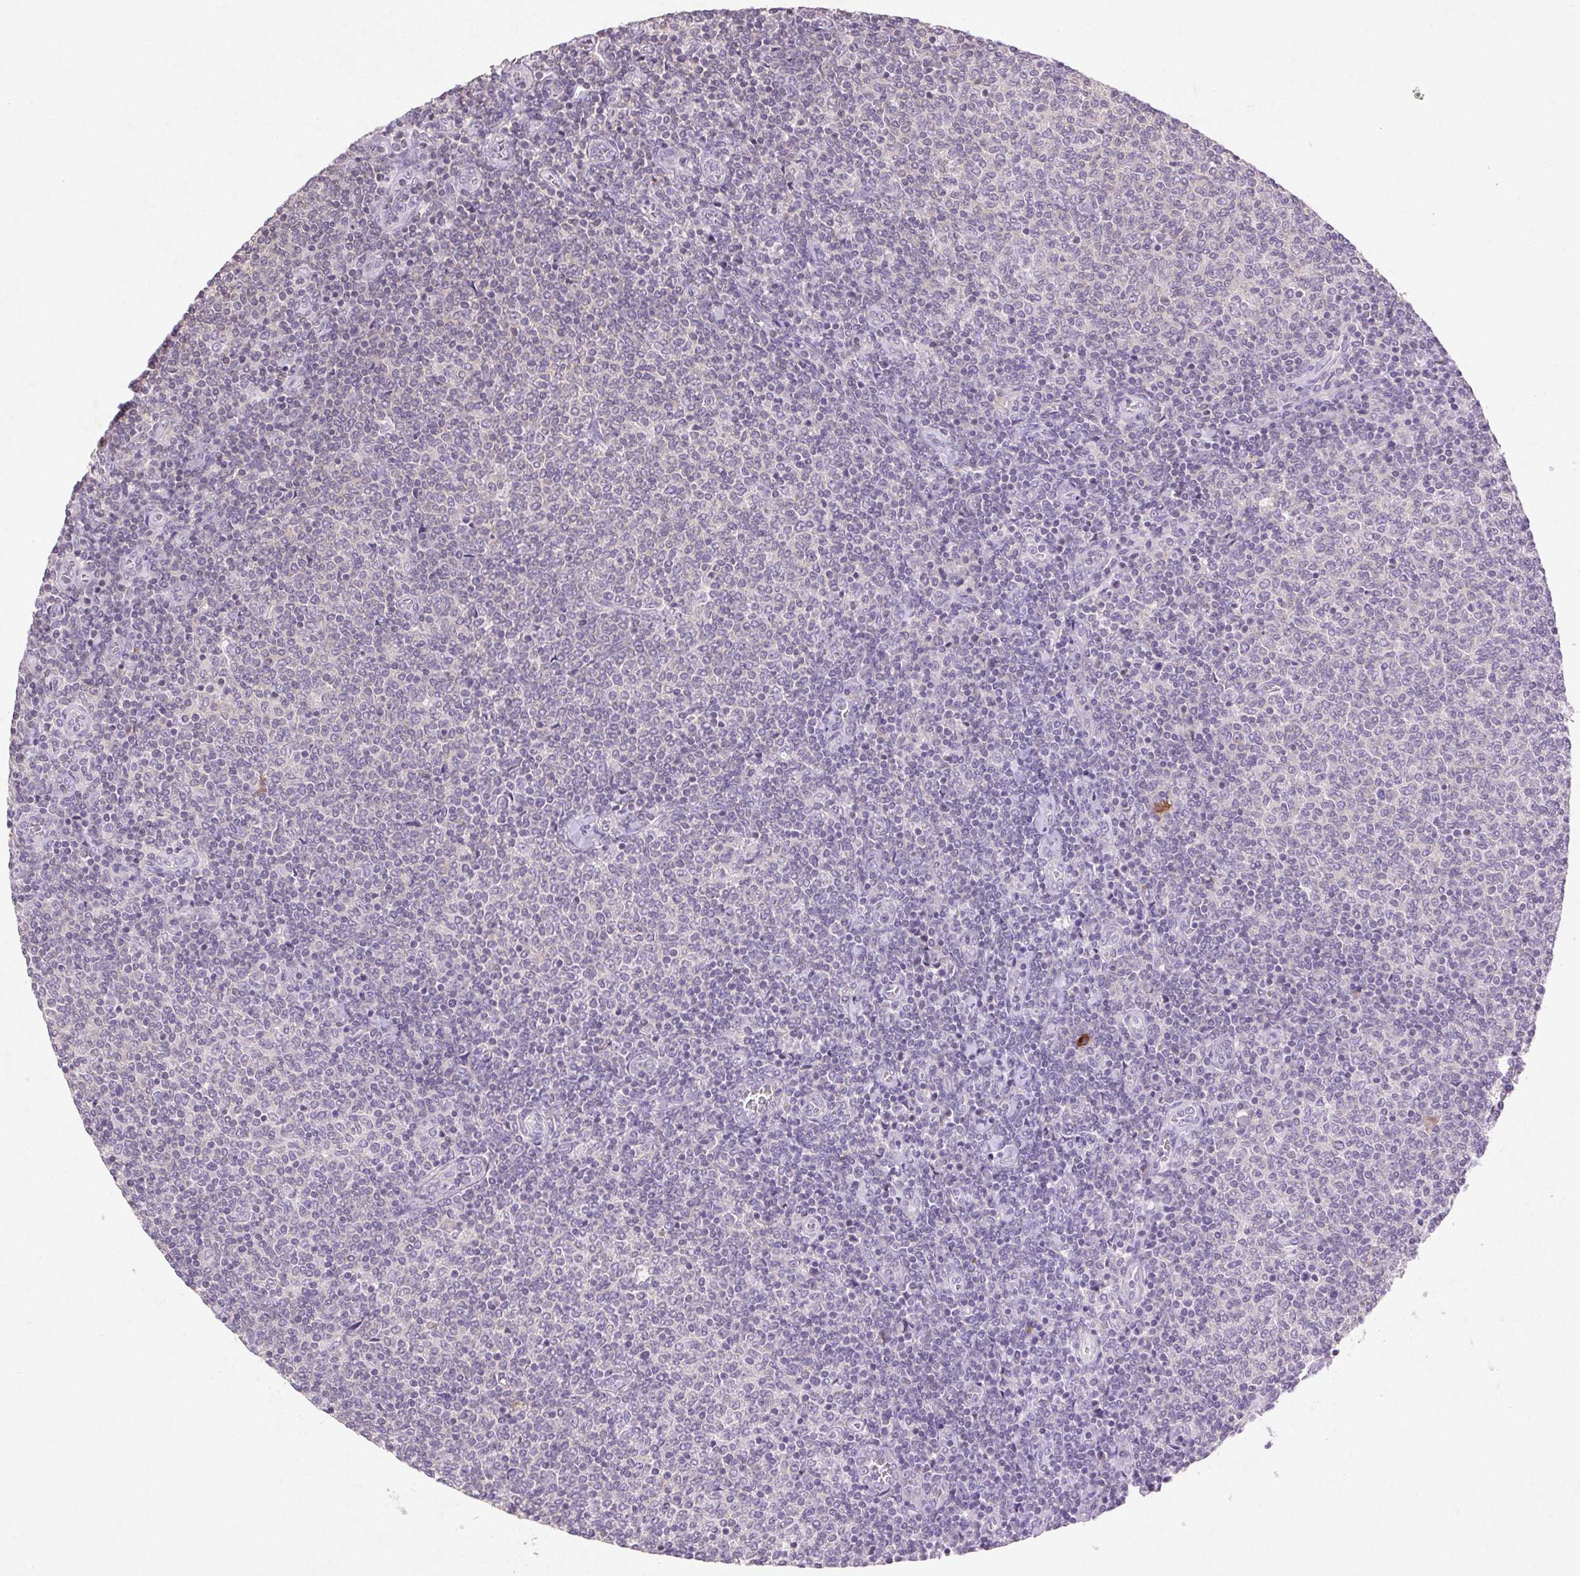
{"staining": {"intensity": "negative", "quantity": "none", "location": "none"}, "tissue": "lymphoma", "cell_type": "Tumor cells", "image_type": "cancer", "snomed": [{"axis": "morphology", "description": "Malignant lymphoma, non-Hodgkin's type, Low grade"}, {"axis": "topography", "description": "Lymph node"}], "caption": "Immunohistochemistry of human low-grade malignant lymphoma, non-Hodgkin's type reveals no staining in tumor cells.", "gene": "FNDC7", "patient": {"sex": "male", "age": 52}}